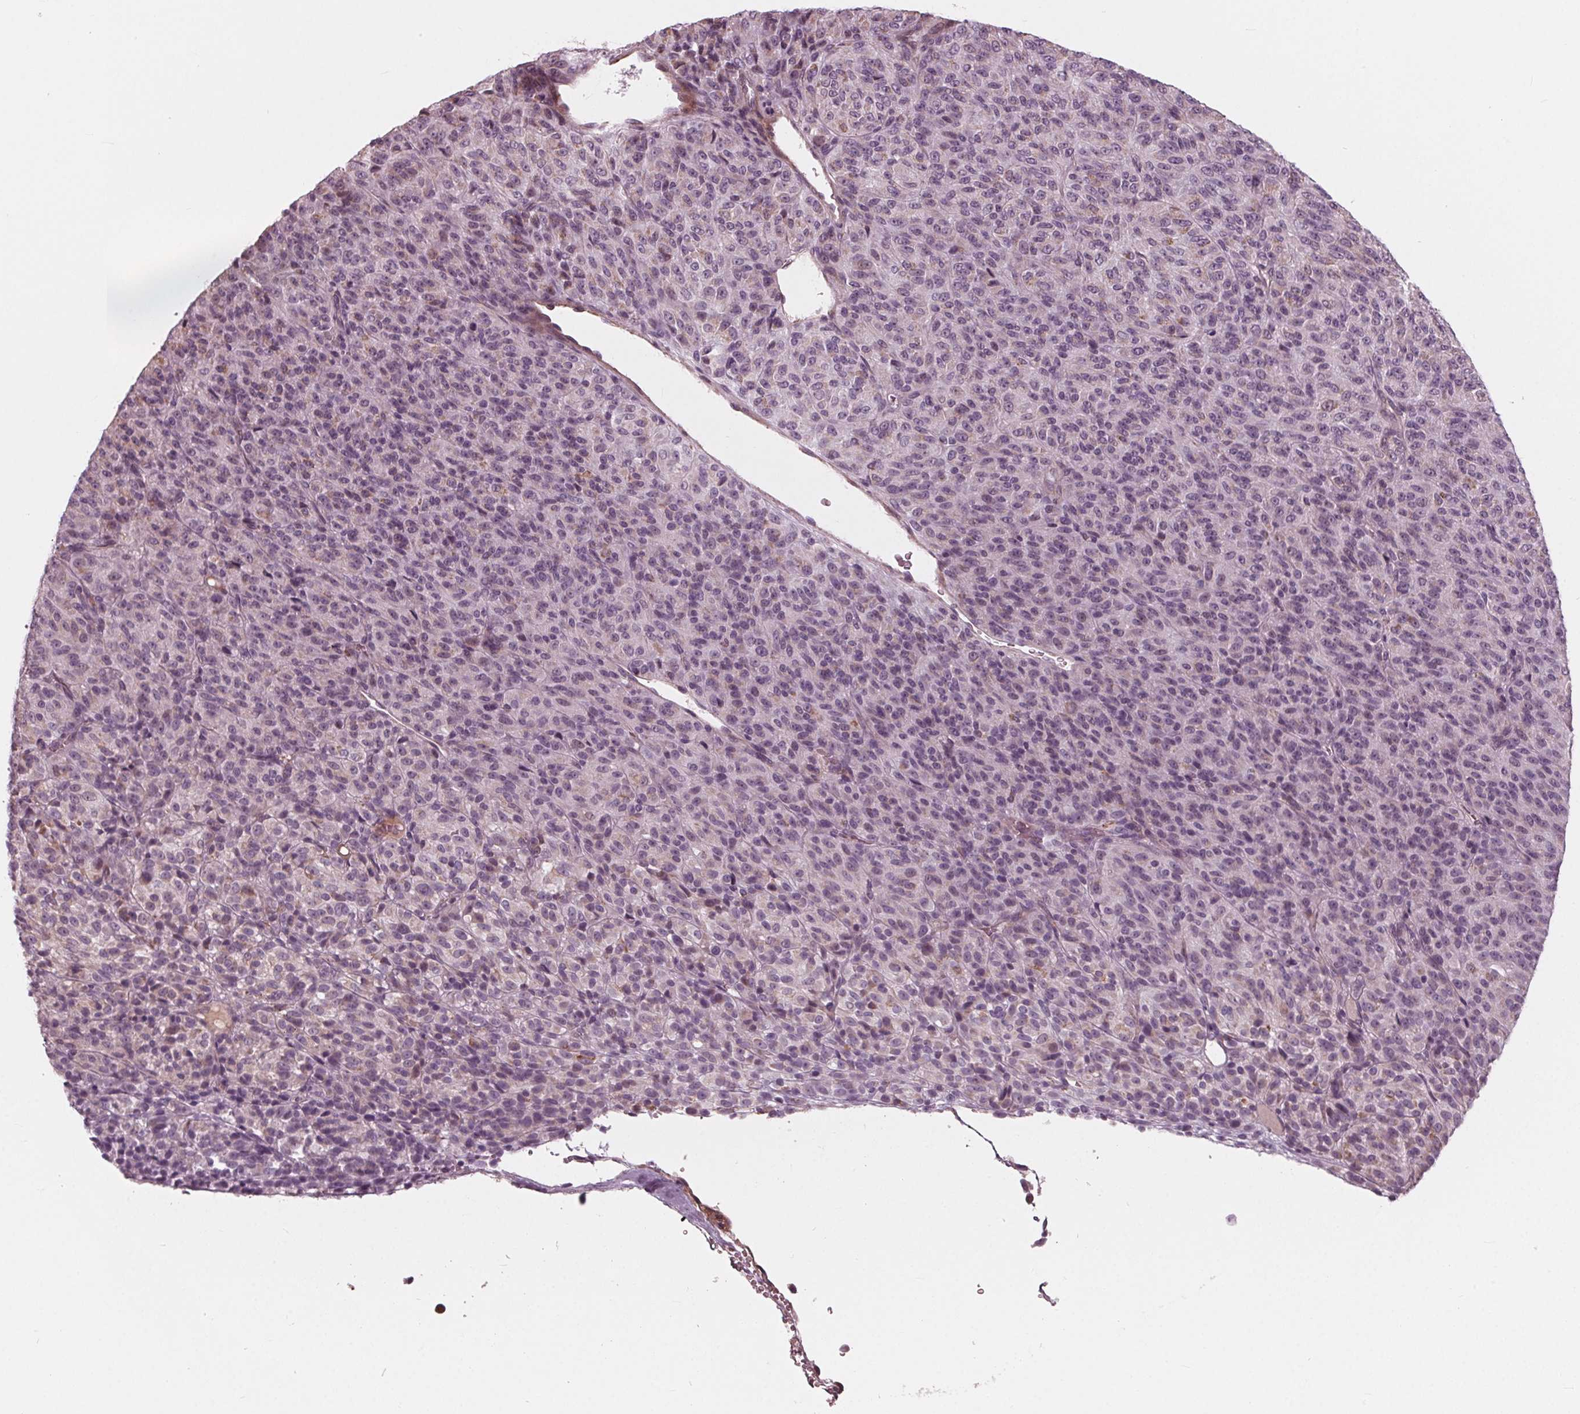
{"staining": {"intensity": "weak", "quantity": "<25%", "location": "cytoplasmic/membranous"}, "tissue": "melanoma", "cell_type": "Tumor cells", "image_type": "cancer", "snomed": [{"axis": "morphology", "description": "Malignant melanoma, Metastatic site"}, {"axis": "topography", "description": "Brain"}], "caption": "Human melanoma stained for a protein using immunohistochemistry (IHC) demonstrates no expression in tumor cells.", "gene": "DCAF4L2", "patient": {"sex": "female", "age": 56}}